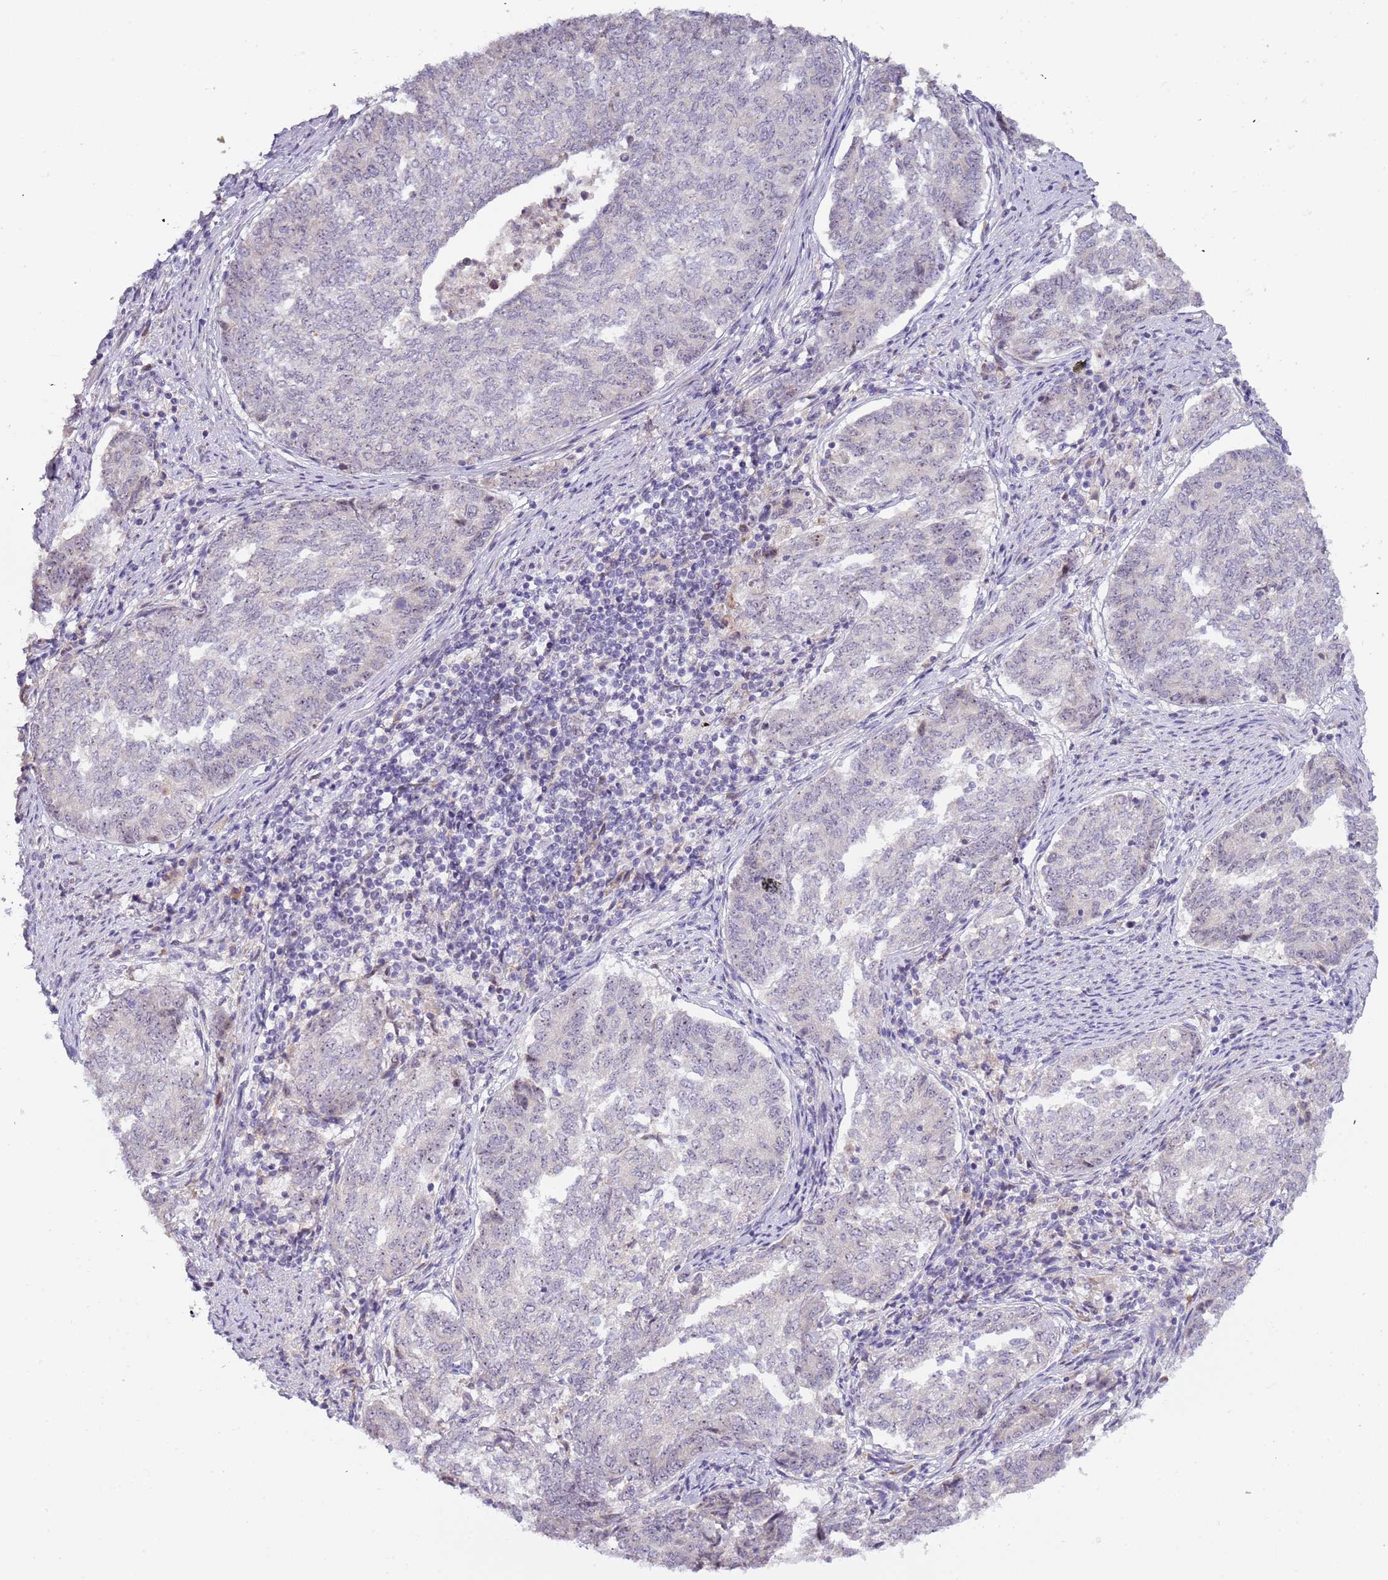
{"staining": {"intensity": "negative", "quantity": "none", "location": "none"}, "tissue": "endometrial cancer", "cell_type": "Tumor cells", "image_type": "cancer", "snomed": [{"axis": "morphology", "description": "Adenocarcinoma, NOS"}, {"axis": "topography", "description": "Endometrium"}], "caption": "Immunohistochemistry micrograph of neoplastic tissue: human endometrial cancer (adenocarcinoma) stained with DAB (3,3'-diaminobenzidine) demonstrates no significant protein staining in tumor cells.", "gene": "UCMA", "patient": {"sex": "female", "age": 80}}